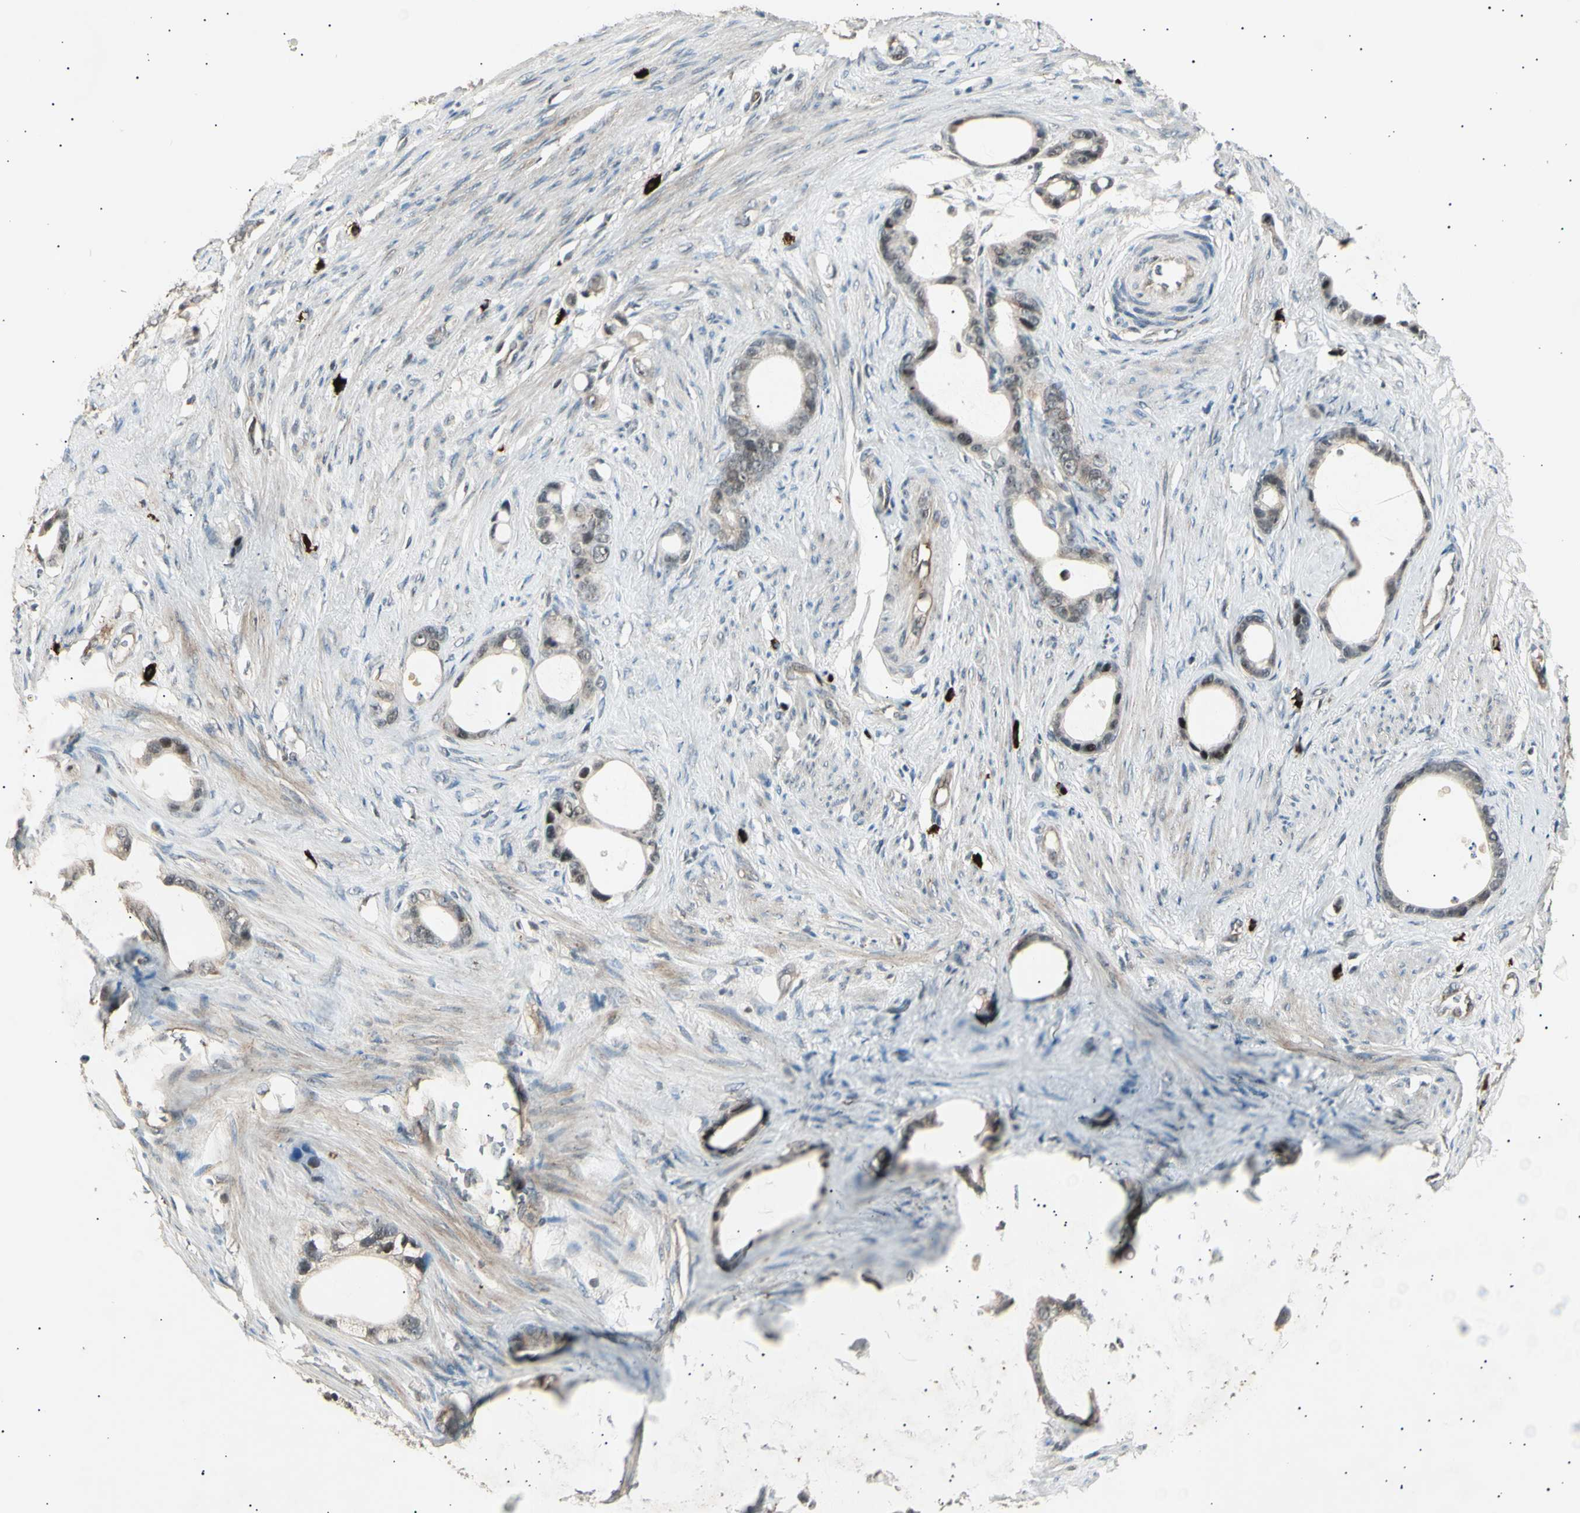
{"staining": {"intensity": "weak", "quantity": "25%-75%", "location": "cytoplasmic/membranous,nuclear"}, "tissue": "stomach cancer", "cell_type": "Tumor cells", "image_type": "cancer", "snomed": [{"axis": "morphology", "description": "Adenocarcinoma, NOS"}, {"axis": "topography", "description": "Stomach"}], "caption": "Approximately 25%-75% of tumor cells in human stomach adenocarcinoma demonstrate weak cytoplasmic/membranous and nuclear protein positivity as visualized by brown immunohistochemical staining.", "gene": "NUAK2", "patient": {"sex": "female", "age": 75}}